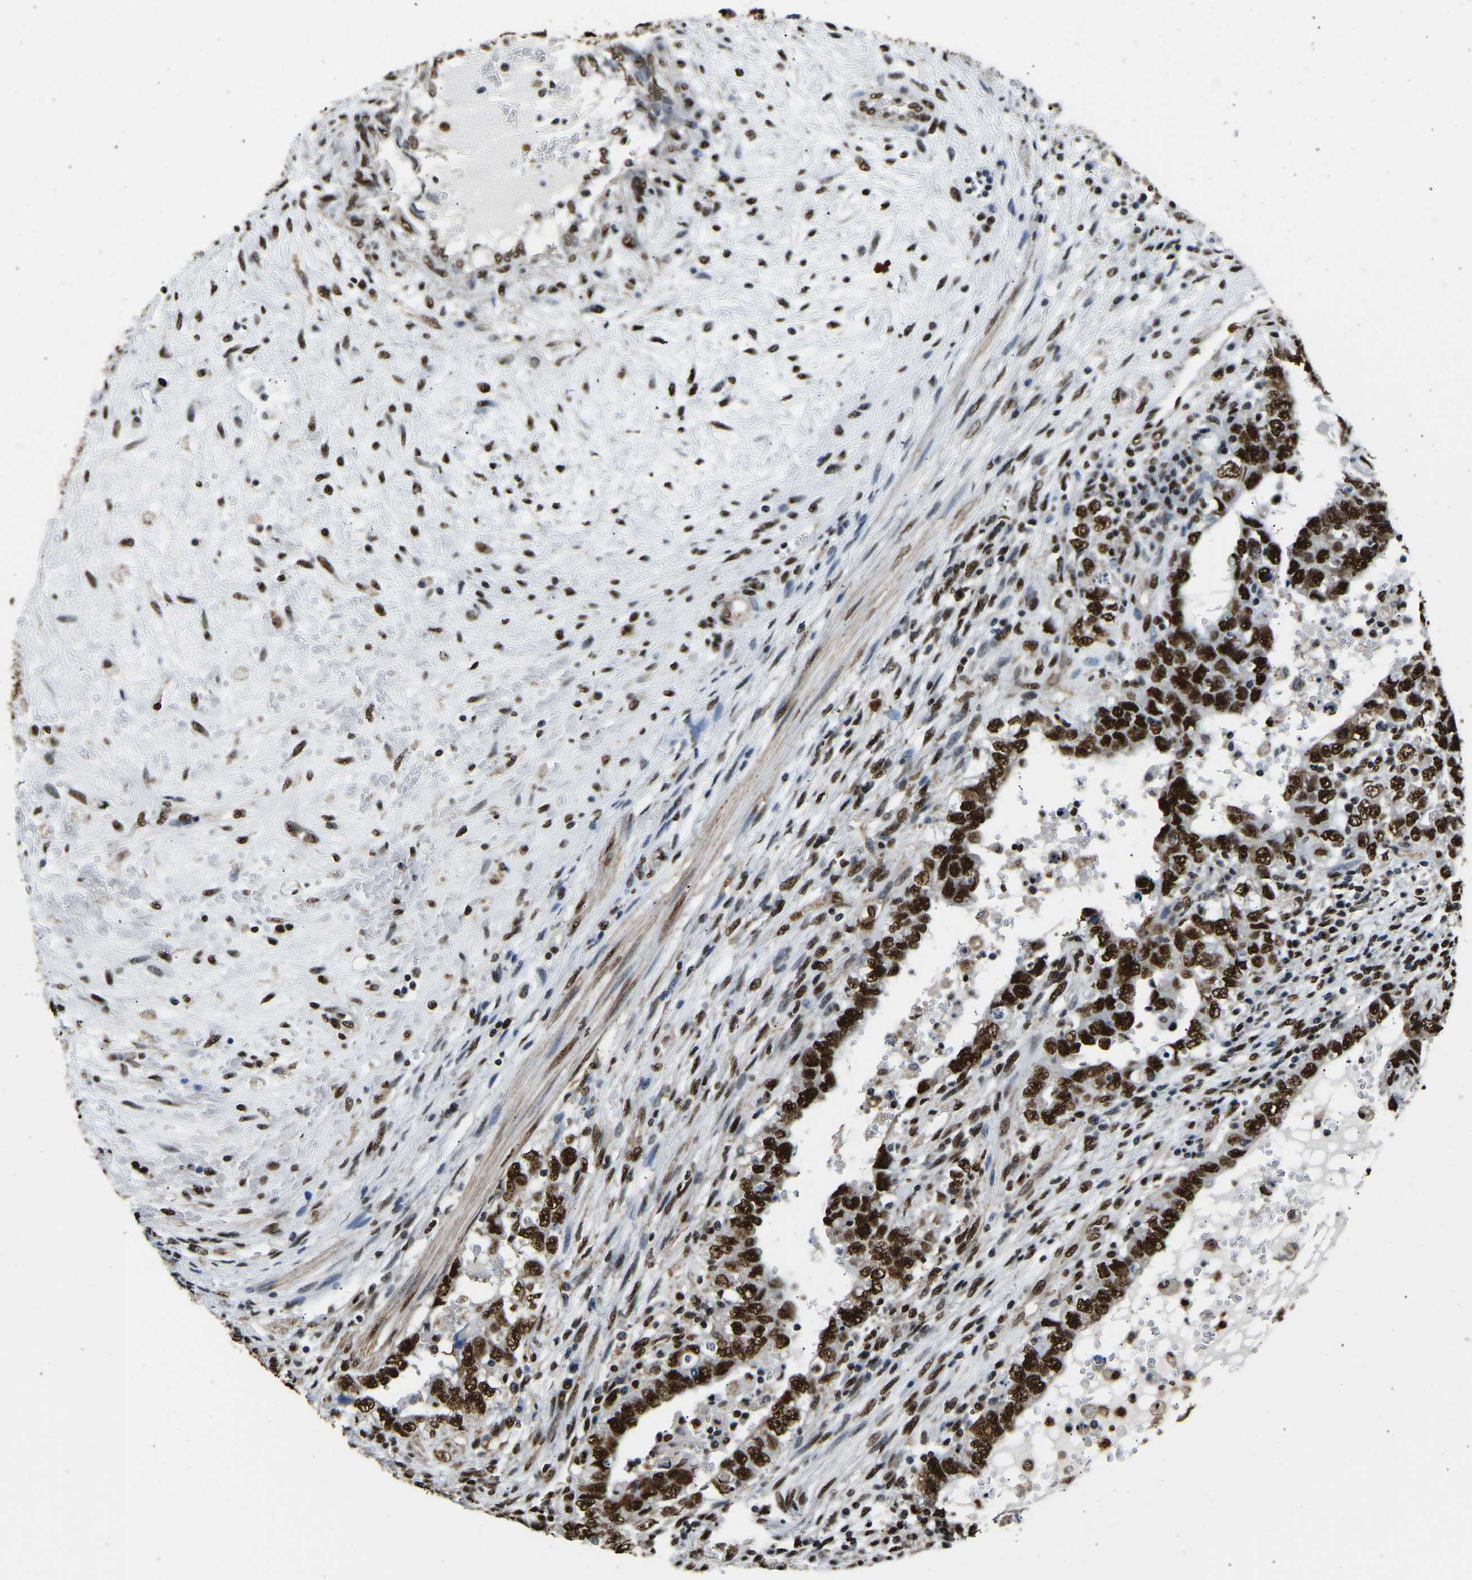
{"staining": {"intensity": "strong", "quantity": ">75%", "location": "nuclear"}, "tissue": "testis cancer", "cell_type": "Tumor cells", "image_type": "cancer", "snomed": [{"axis": "morphology", "description": "Carcinoma, Embryonal, NOS"}, {"axis": "topography", "description": "Testis"}], "caption": "IHC photomicrograph of testis cancer (embryonal carcinoma) stained for a protein (brown), which reveals high levels of strong nuclear positivity in about >75% of tumor cells.", "gene": "SAFB", "patient": {"sex": "male", "age": 26}}